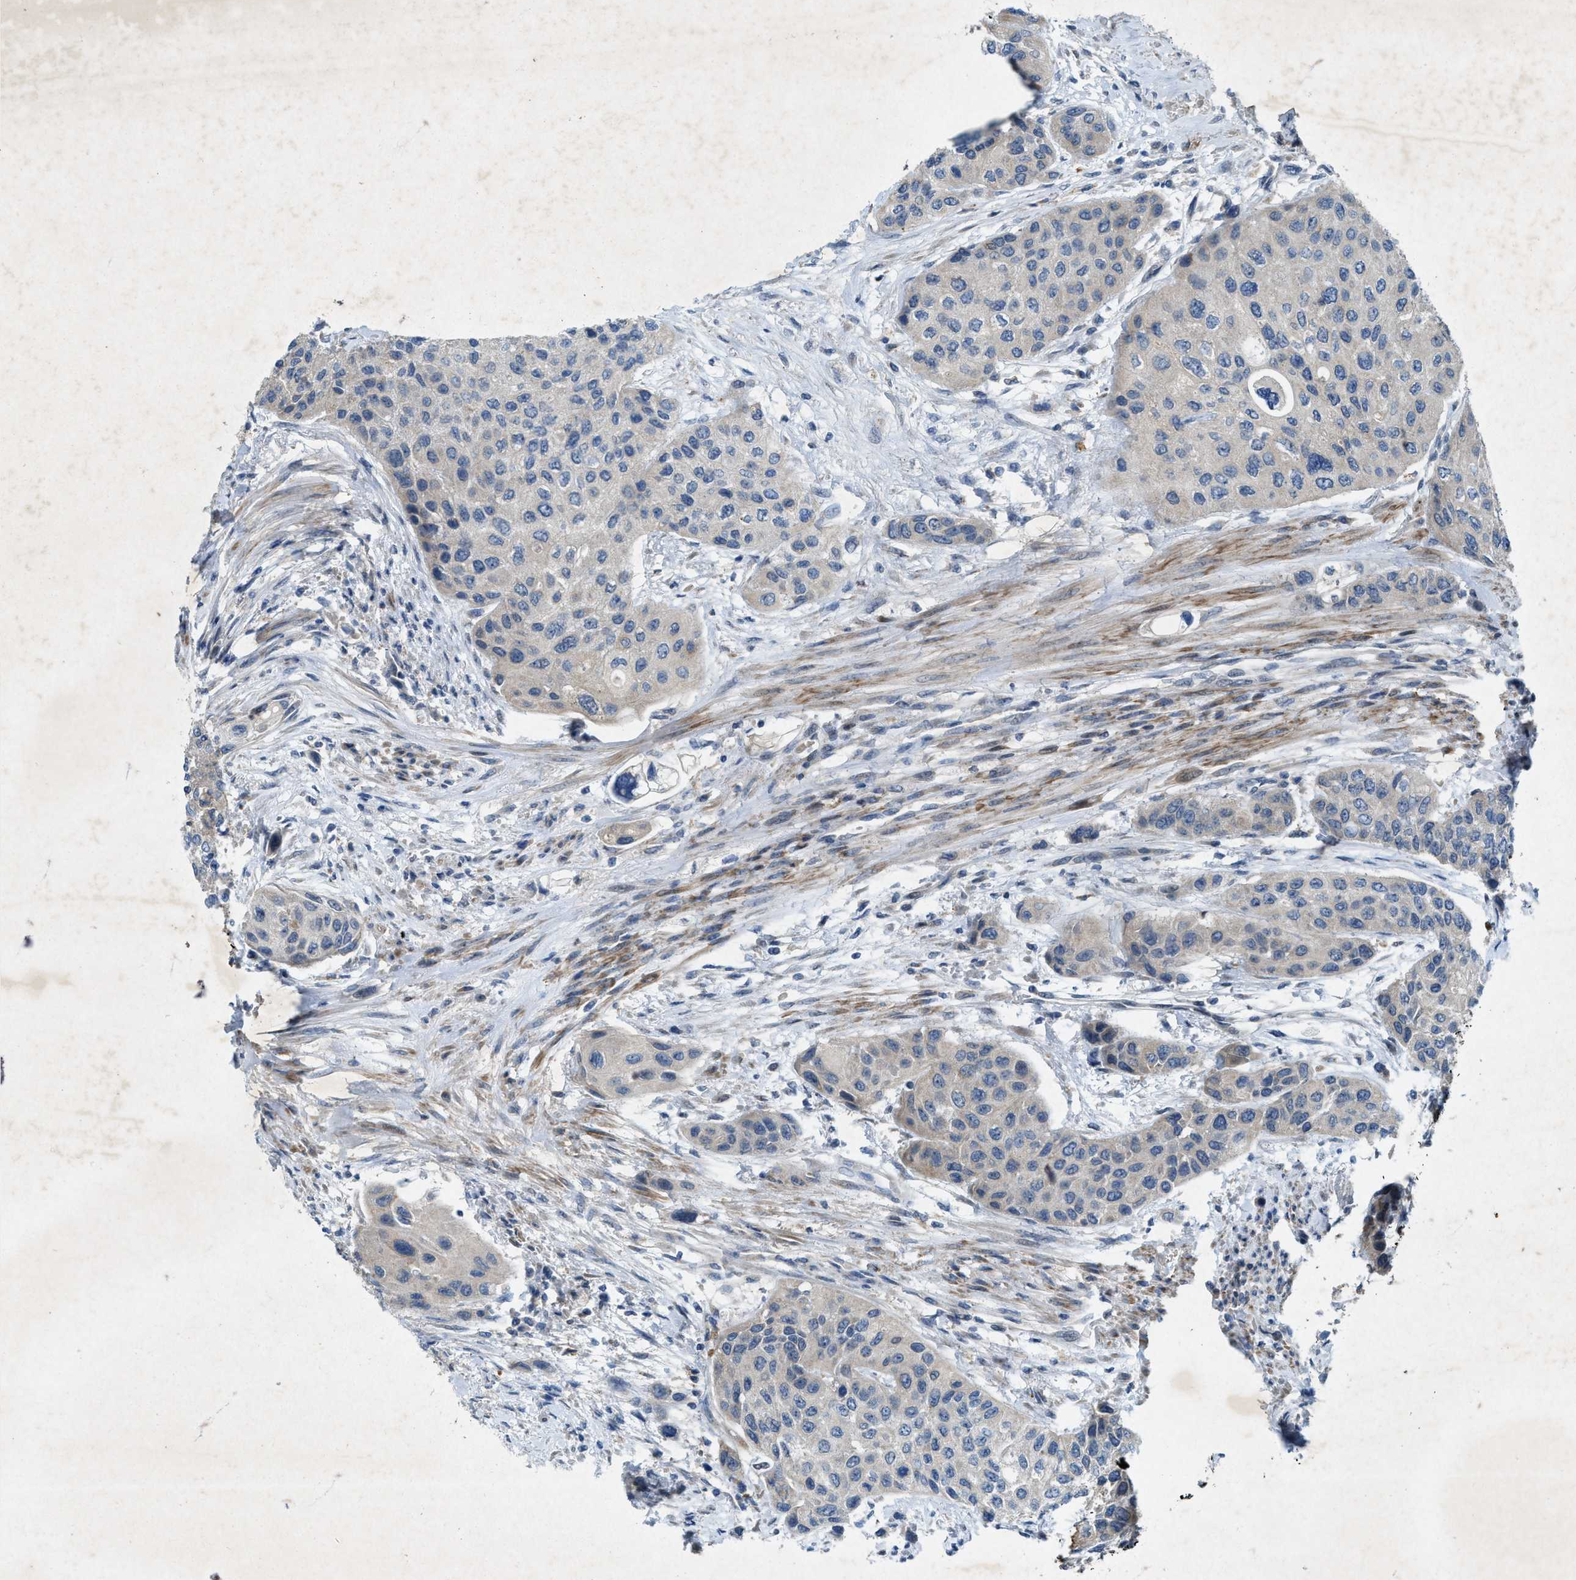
{"staining": {"intensity": "weak", "quantity": "<25%", "location": "cytoplasmic/membranous"}, "tissue": "urothelial cancer", "cell_type": "Tumor cells", "image_type": "cancer", "snomed": [{"axis": "morphology", "description": "Urothelial carcinoma, High grade"}, {"axis": "topography", "description": "Urinary bladder"}], "caption": "High power microscopy histopathology image of an immunohistochemistry micrograph of urothelial cancer, revealing no significant staining in tumor cells. The staining was performed using DAB (3,3'-diaminobenzidine) to visualize the protein expression in brown, while the nuclei were stained in blue with hematoxylin (Magnification: 20x).", "gene": "URGCP", "patient": {"sex": "female", "age": 56}}